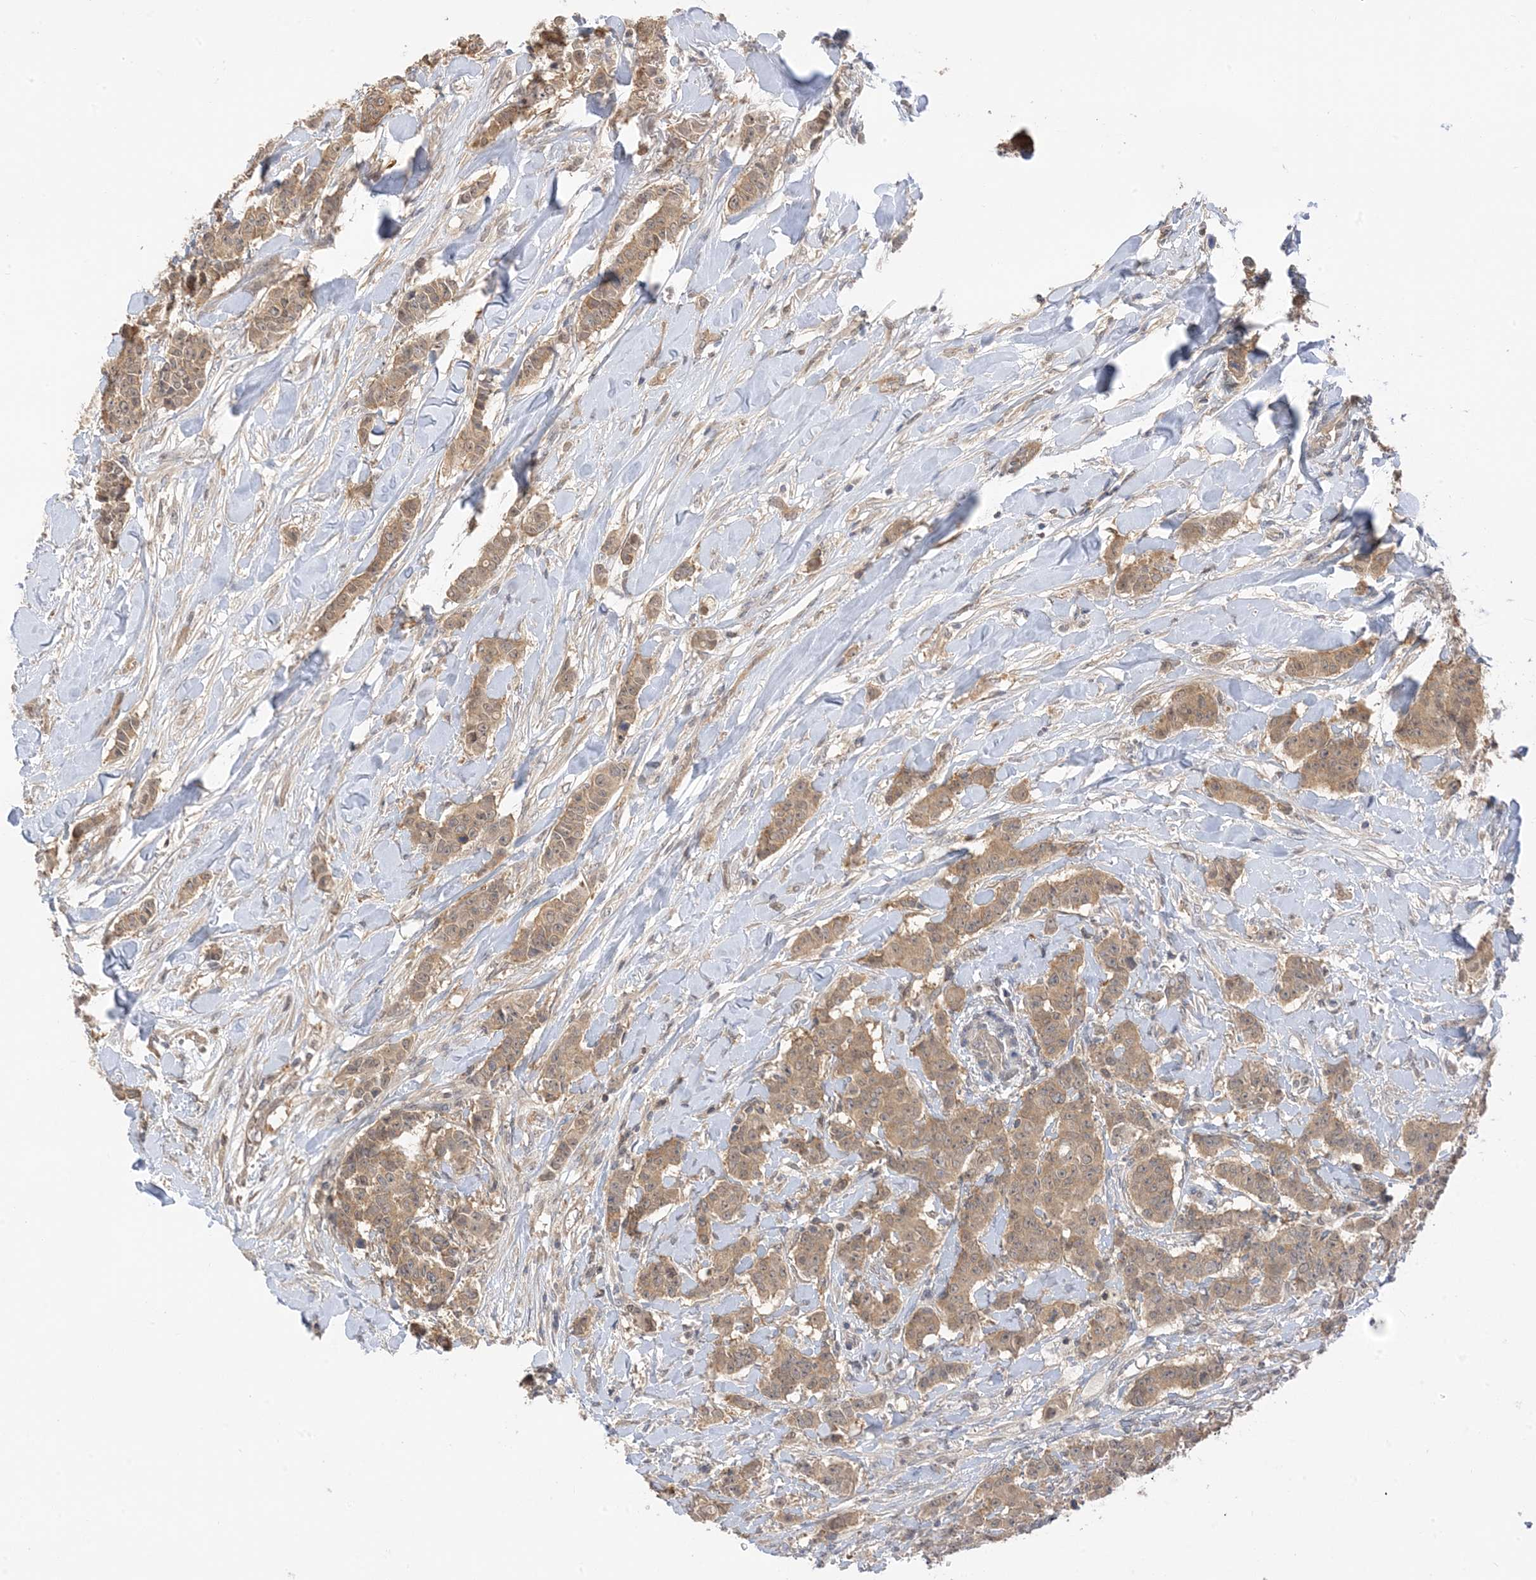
{"staining": {"intensity": "moderate", "quantity": ">75%", "location": "cytoplasmic/membranous"}, "tissue": "breast cancer", "cell_type": "Tumor cells", "image_type": "cancer", "snomed": [{"axis": "morphology", "description": "Duct carcinoma"}, {"axis": "topography", "description": "Breast"}], "caption": "Immunohistochemical staining of human breast cancer exhibits medium levels of moderate cytoplasmic/membranous staining in about >75% of tumor cells.", "gene": "WDR26", "patient": {"sex": "female", "age": 40}}